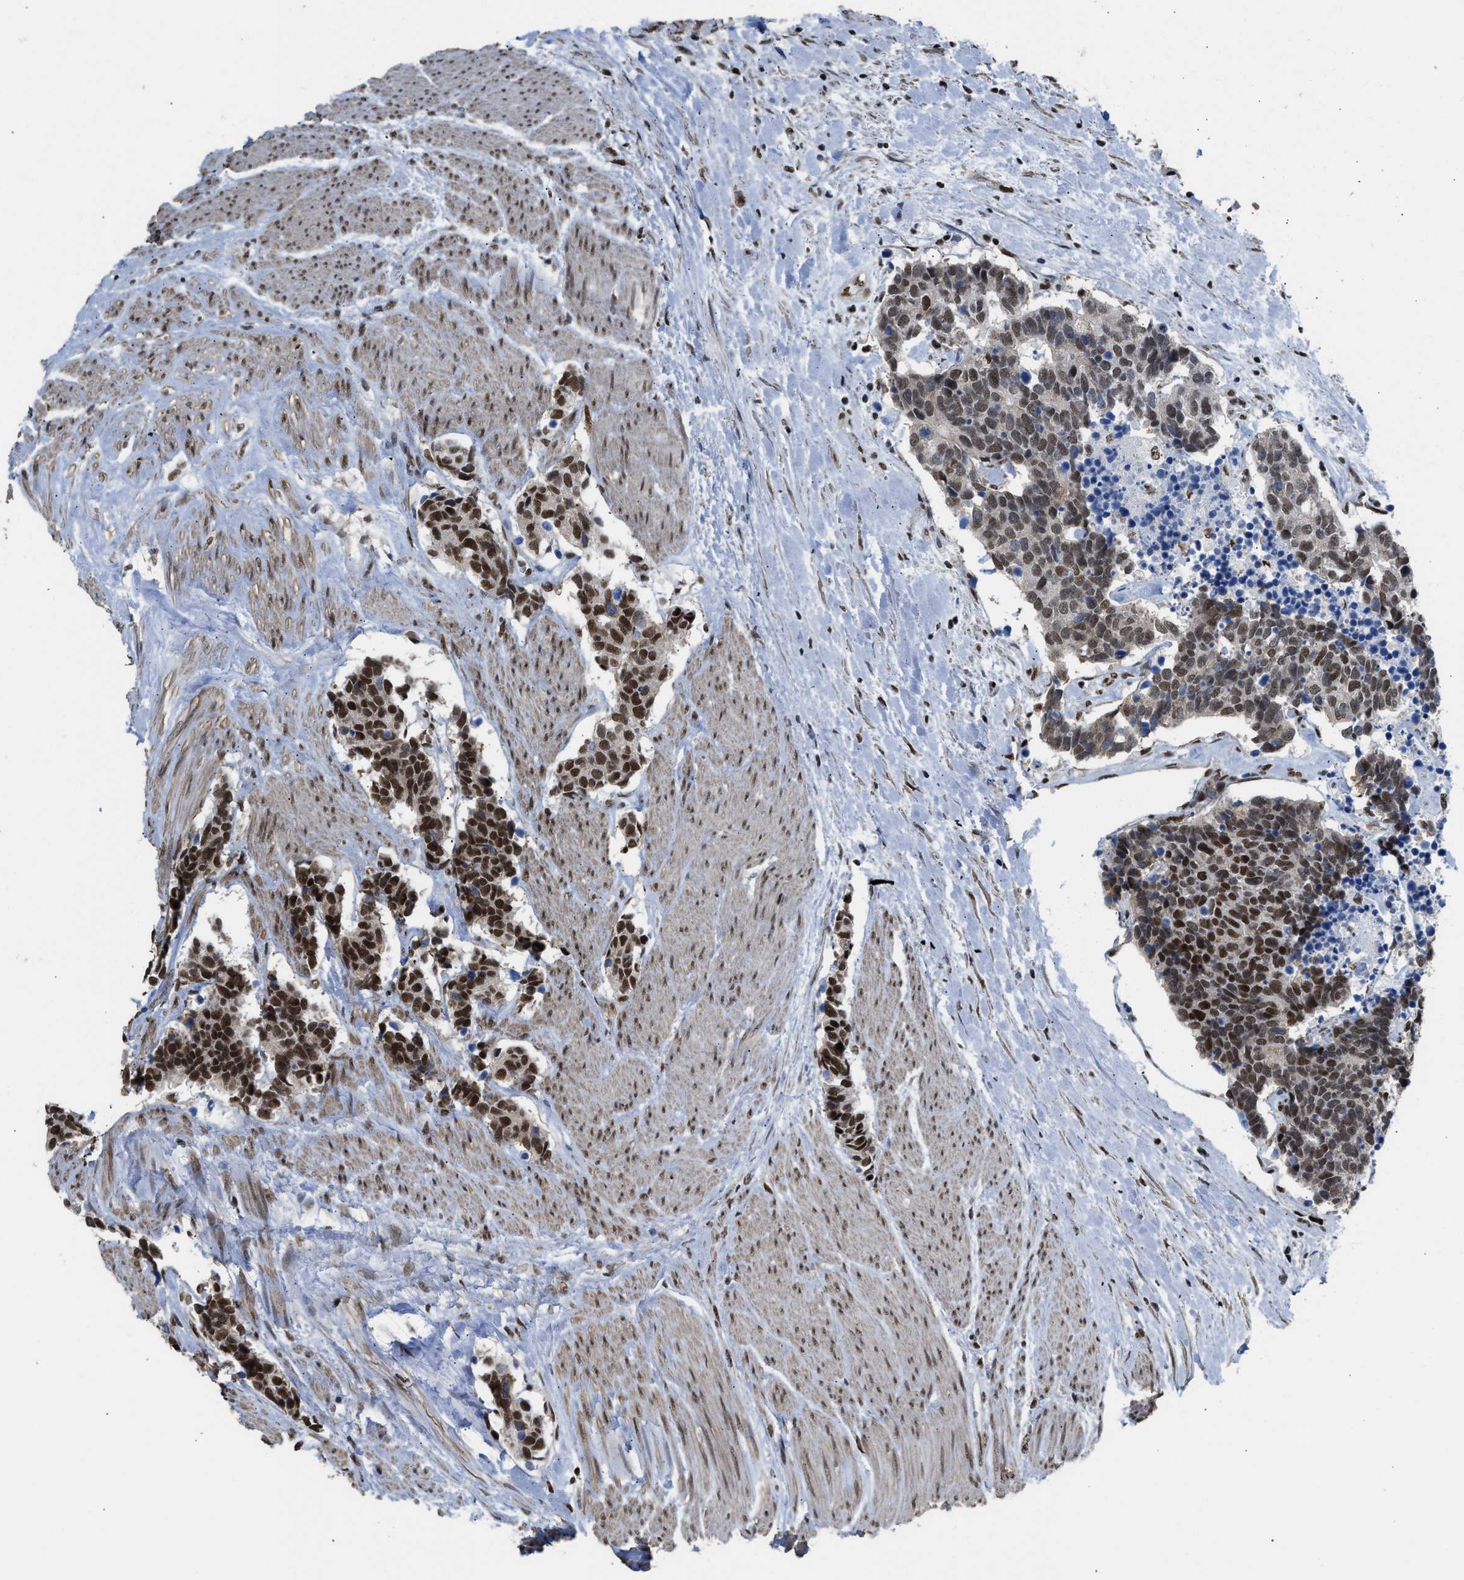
{"staining": {"intensity": "strong", "quantity": ">75%", "location": "nuclear"}, "tissue": "carcinoid", "cell_type": "Tumor cells", "image_type": "cancer", "snomed": [{"axis": "morphology", "description": "Carcinoma, NOS"}, {"axis": "morphology", "description": "Carcinoid, malignant, NOS"}, {"axis": "topography", "description": "Urinary bladder"}], "caption": "Carcinoid was stained to show a protein in brown. There is high levels of strong nuclear expression in approximately >75% of tumor cells.", "gene": "SCAF4", "patient": {"sex": "male", "age": 57}}